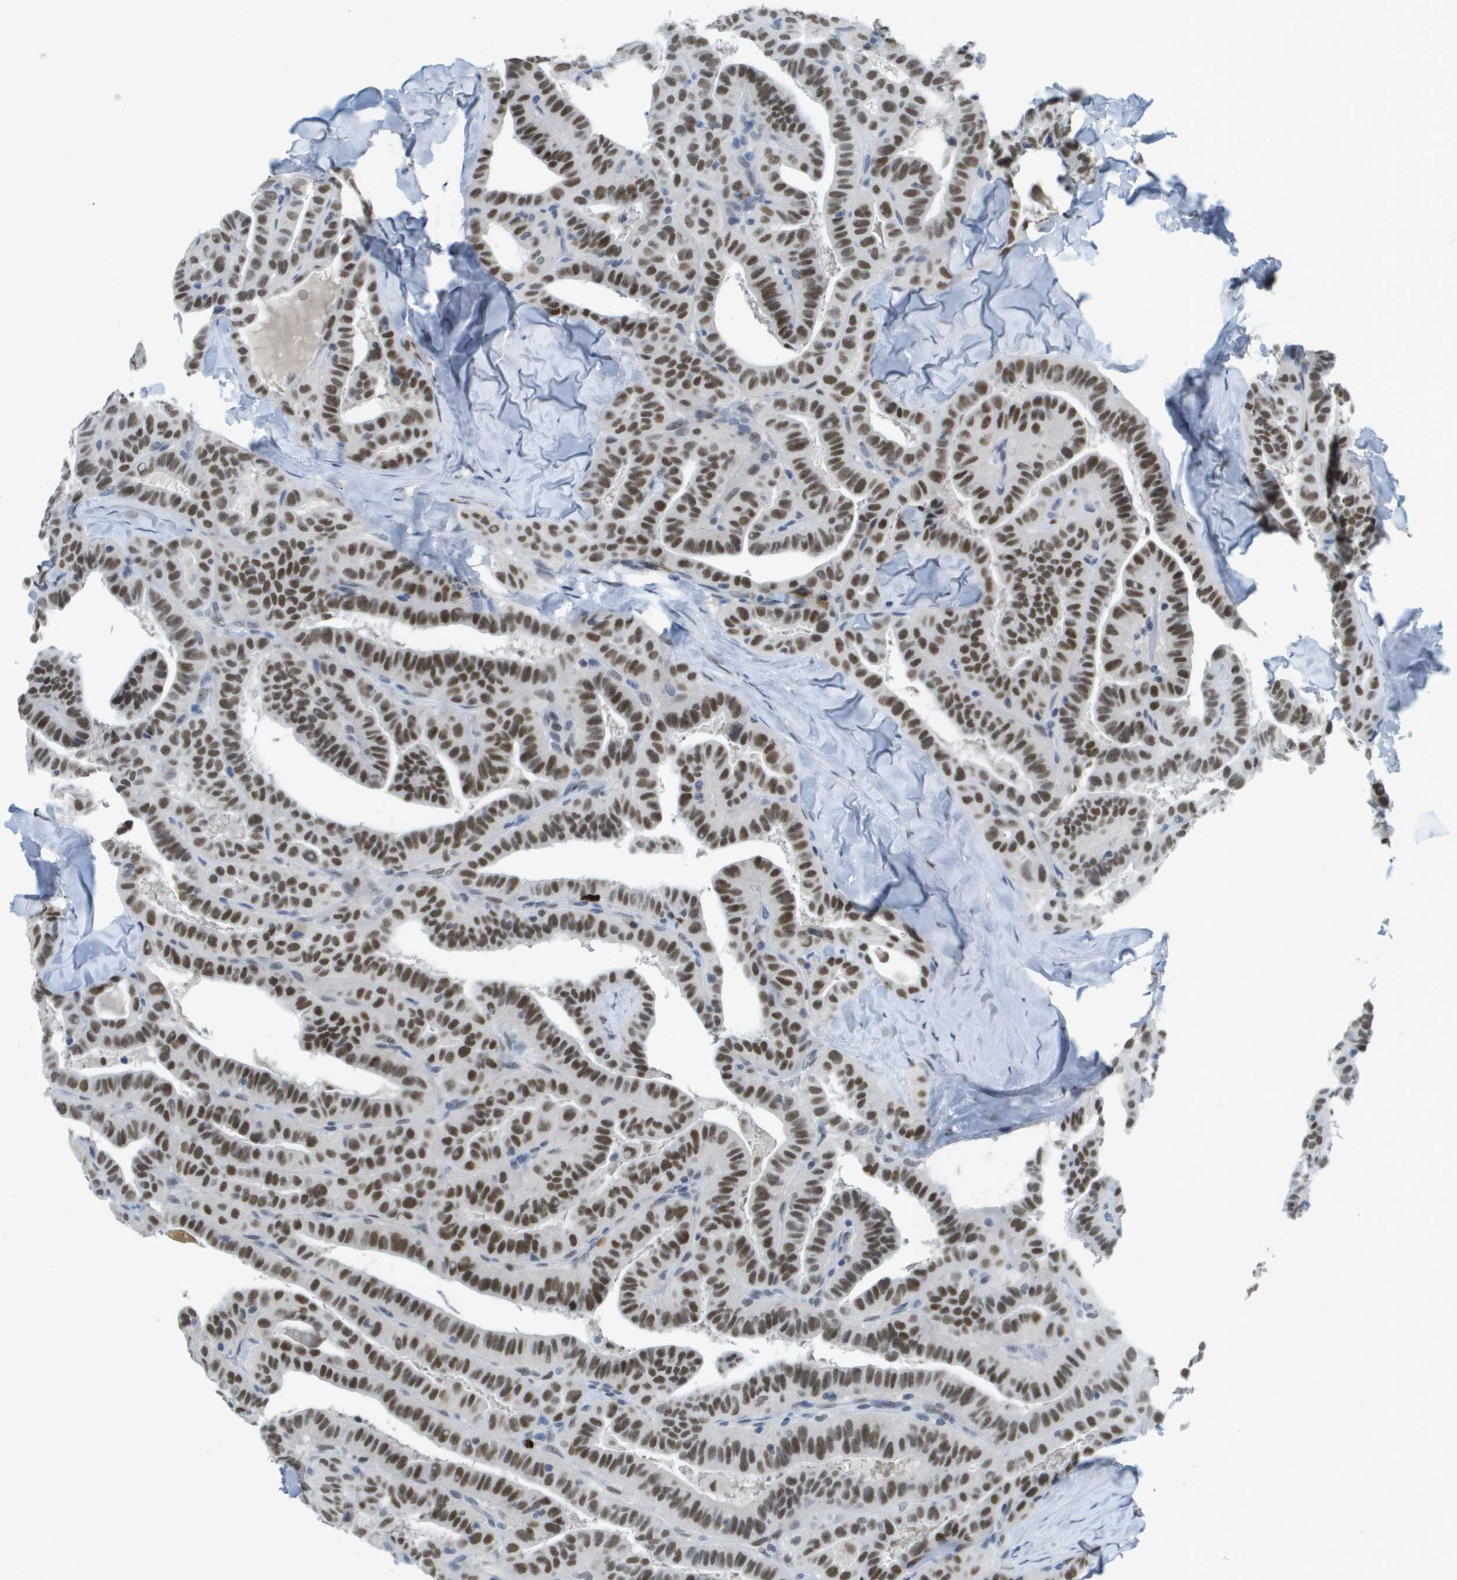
{"staining": {"intensity": "strong", "quantity": ">75%", "location": "nuclear"}, "tissue": "thyroid cancer", "cell_type": "Tumor cells", "image_type": "cancer", "snomed": [{"axis": "morphology", "description": "Papillary adenocarcinoma, NOS"}, {"axis": "topography", "description": "Thyroid gland"}], "caption": "Thyroid cancer (papillary adenocarcinoma) stained with DAB (3,3'-diaminobenzidine) immunohistochemistry shows high levels of strong nuclear staining in approximately >75% of tumor cells. The staining is performed using DAB (3,3'-diaminobenzidine) brown chromogen to label protein expression. The nuclei are counter-stained blue using hematoxylin.", "gene": "TP53RK", "patient": {"sex": "male", "age": 77}}